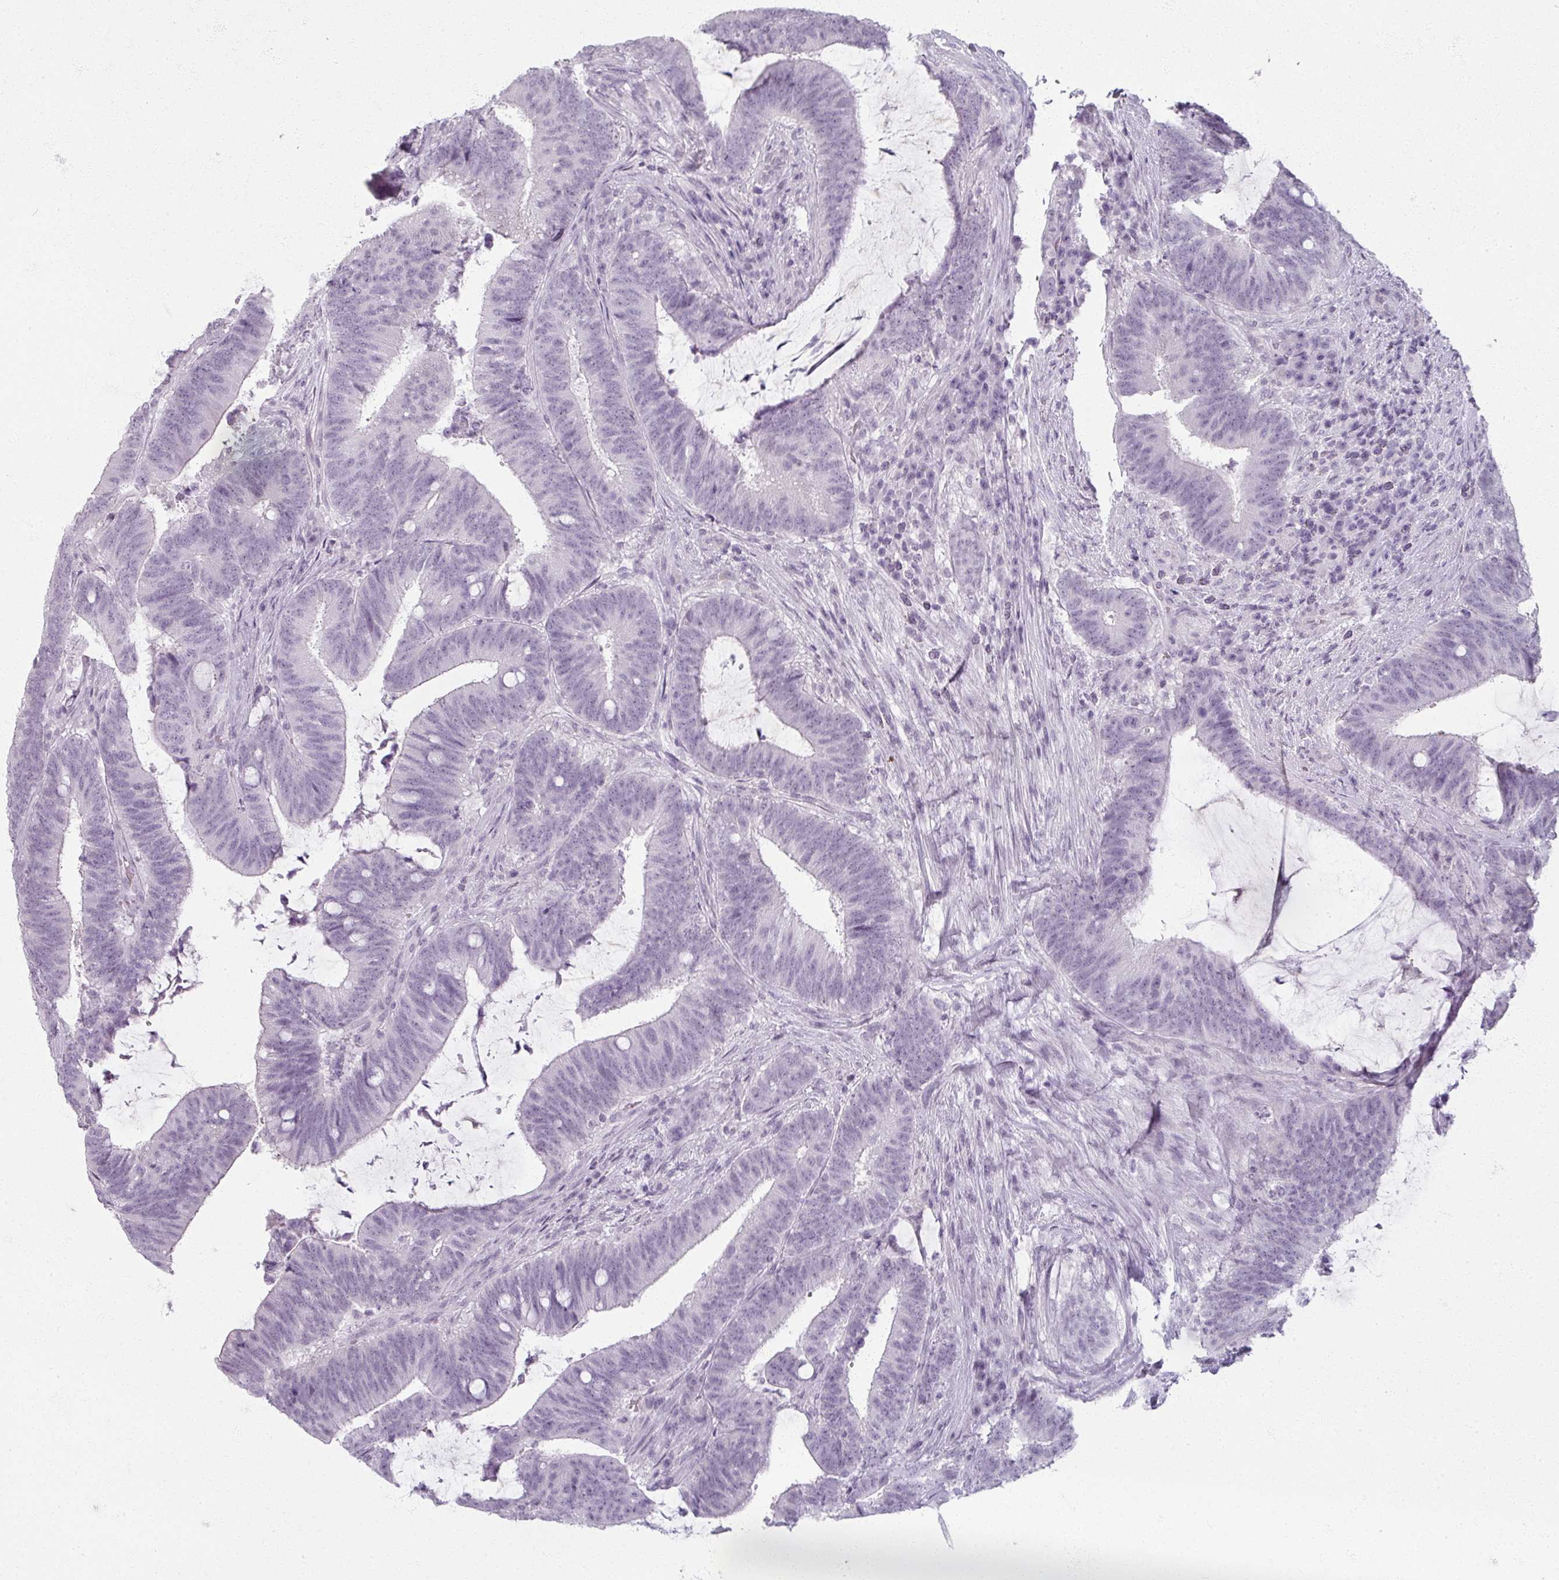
{"staining": {"intensity": "negative", "quantity": "none", "location": "none"}, "tissue": "colorectal cancer", "cell_type": "Tumor cells", "image_type": "cancer", "snomed": [{"axis": "morphology", "description": "Adenocarcinoma, NOS"}, {"axis": "topography", "description": "Colon"}], "caption": "Image shows no significant protein positivity in tumor cells of colorectal cancer.", "gene": "RFPL2", "patient": {"sex": "female", "age": 43}}